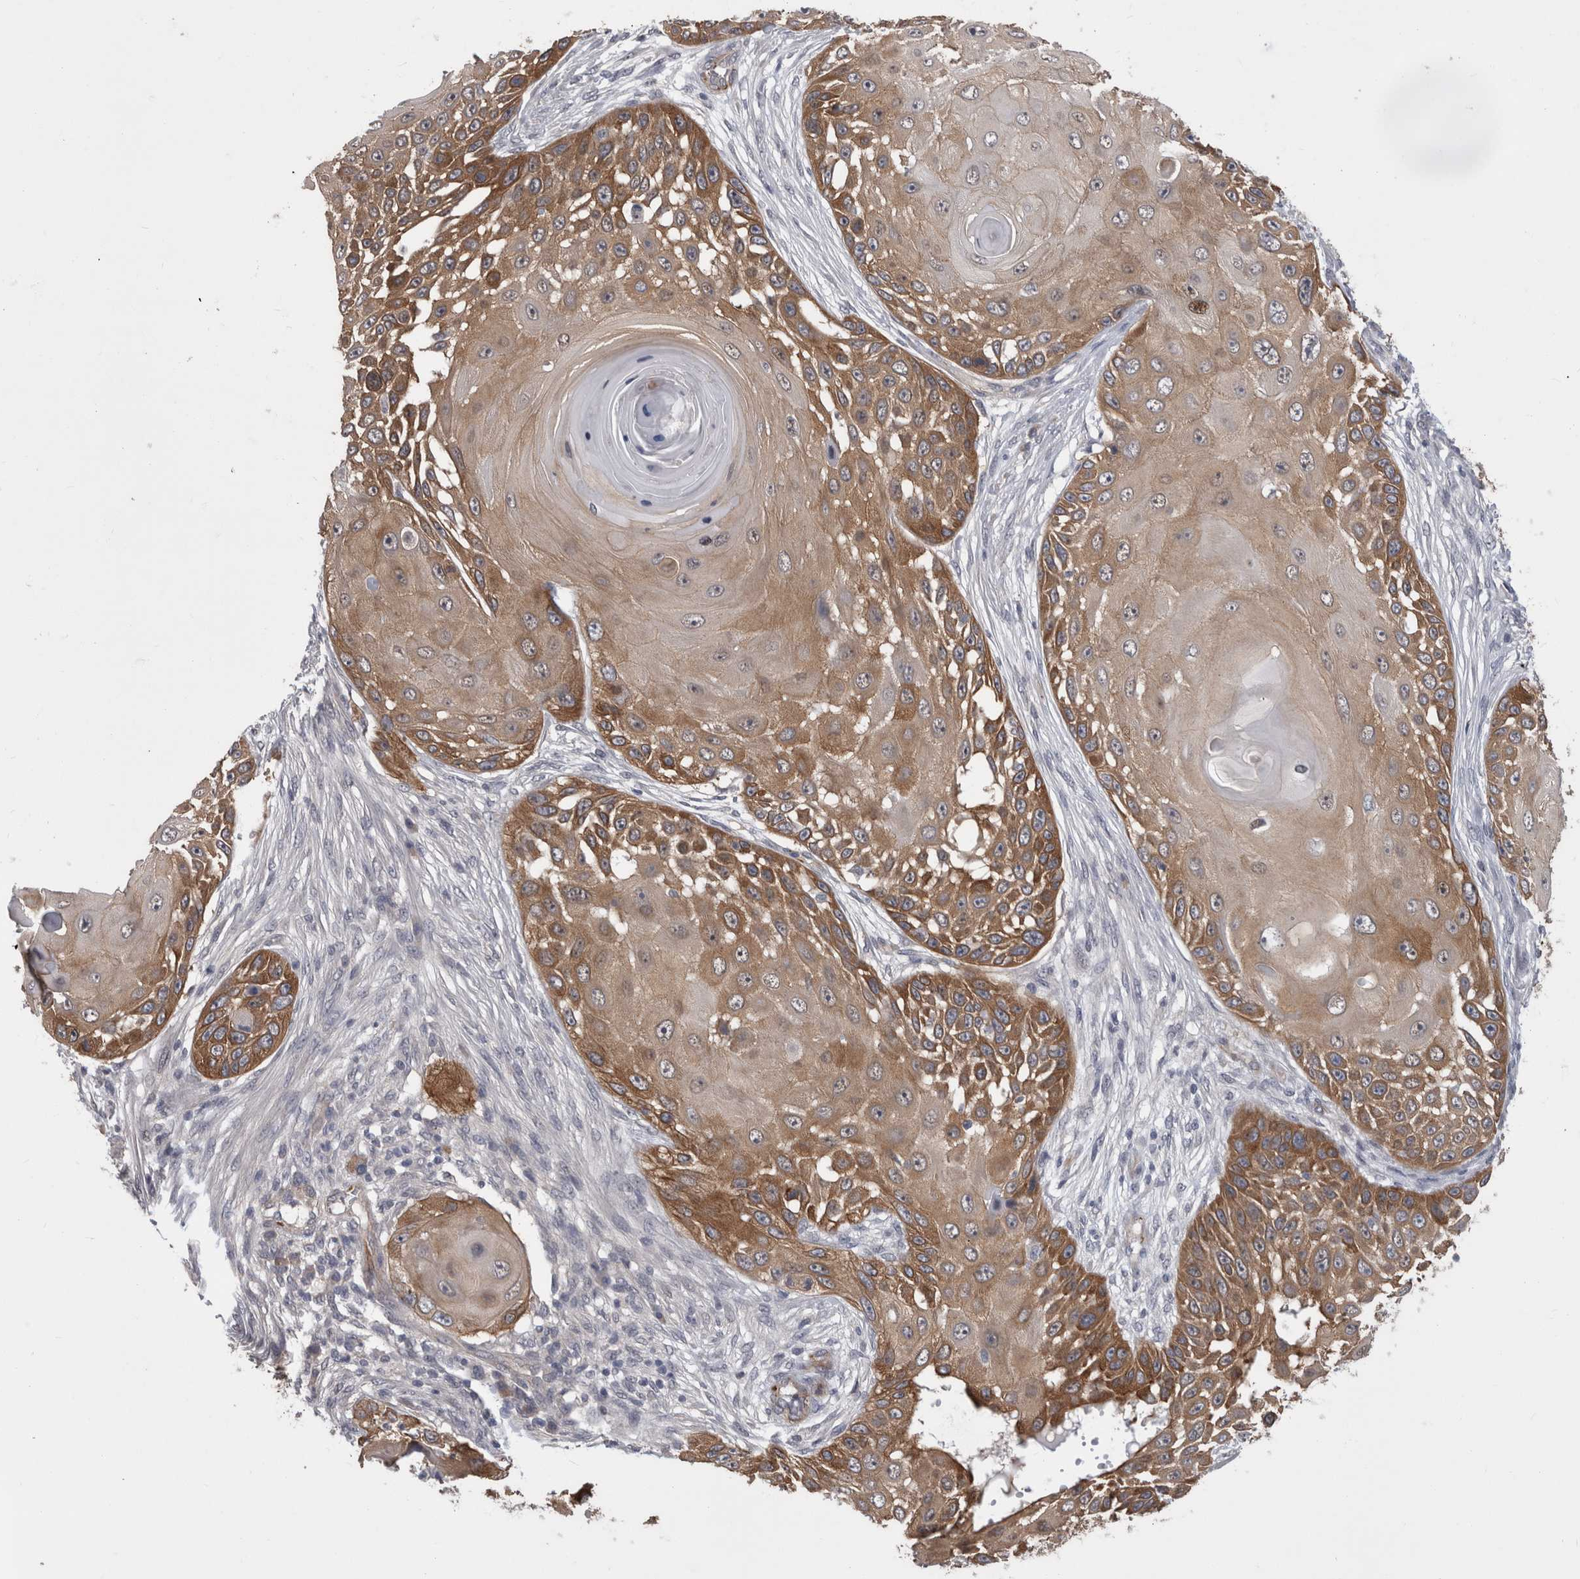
{"staining": {"intensity": "moderate", "quantity": ">75%", "location": "cytoplasmic/membranous"}, "tissue": "skin cancer", "cell_type": "Tumor cells", "image_type": "cancer", "snomed": [{"axis": "morphology", "description": "Squamous cell carcinoma, NOS"}, {"axis": "topography", "description": "Skin"}], "caption": "A photomicrograph showing moderate cytoplasmic/membranous positivity in about >75% of tumor cells in skin squamous cell carcinoma, as visualized by brown immunohistochemical staining.", "gene": "FAM83H", "patient": {"sex": "female", "age": 44}}